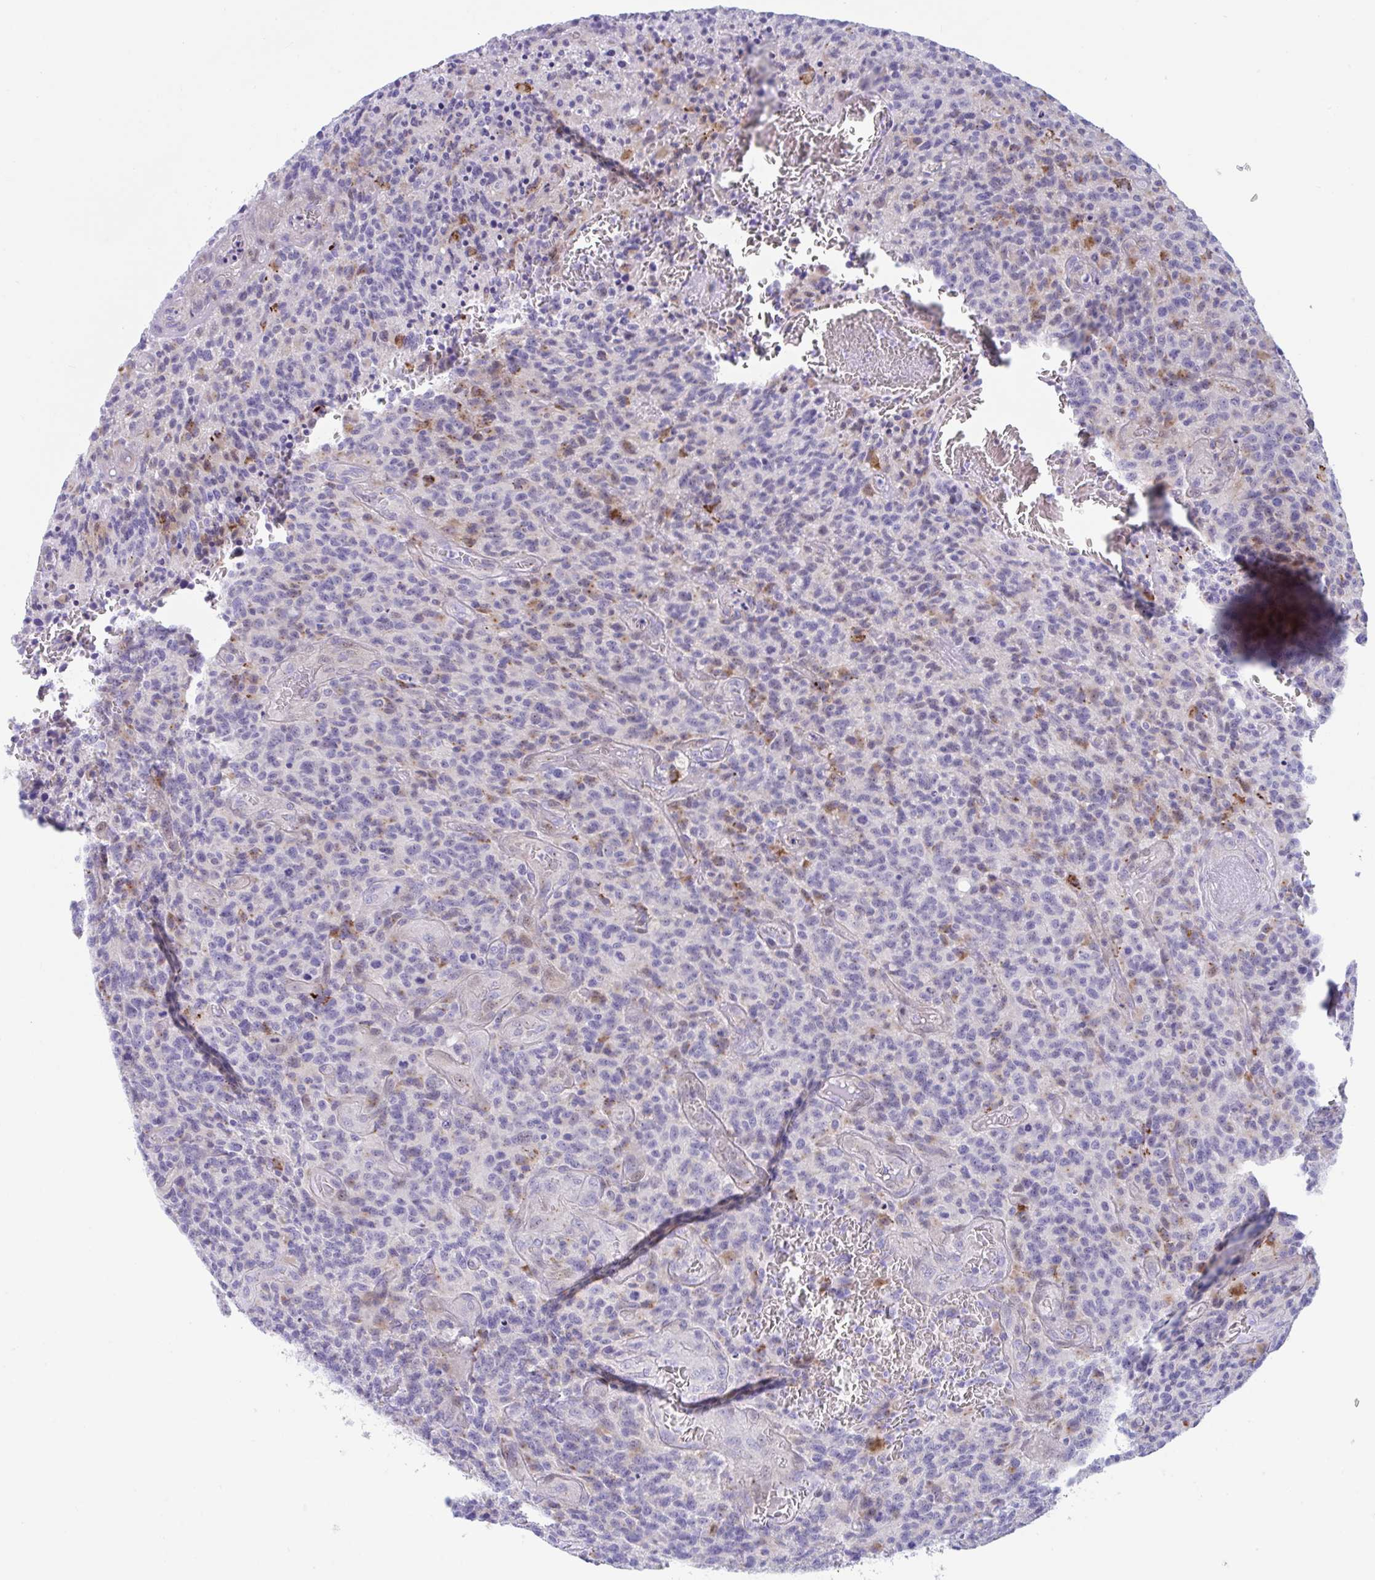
{"staining": {"intensity": "moderate", "quantity": "<25%", "location": "cytoplasmic/membranous,nuclear"}, "tissue": "glioma", "cell_type": "Tumor cells", "image_type": "cancer", "snomed": [{"axis": "morphology", "description": "Glioma, malignant, High grade"}, {"axis": "topography", "description": "Brain"}], "caption": "Tumor cells exhibit low levels of moderate cytoplasmic/membranous and nuclear staining in approximately <25% of cells in human glioma.", "gene": "TTC30B", "patient": {"sex": "male", "age": 76}}